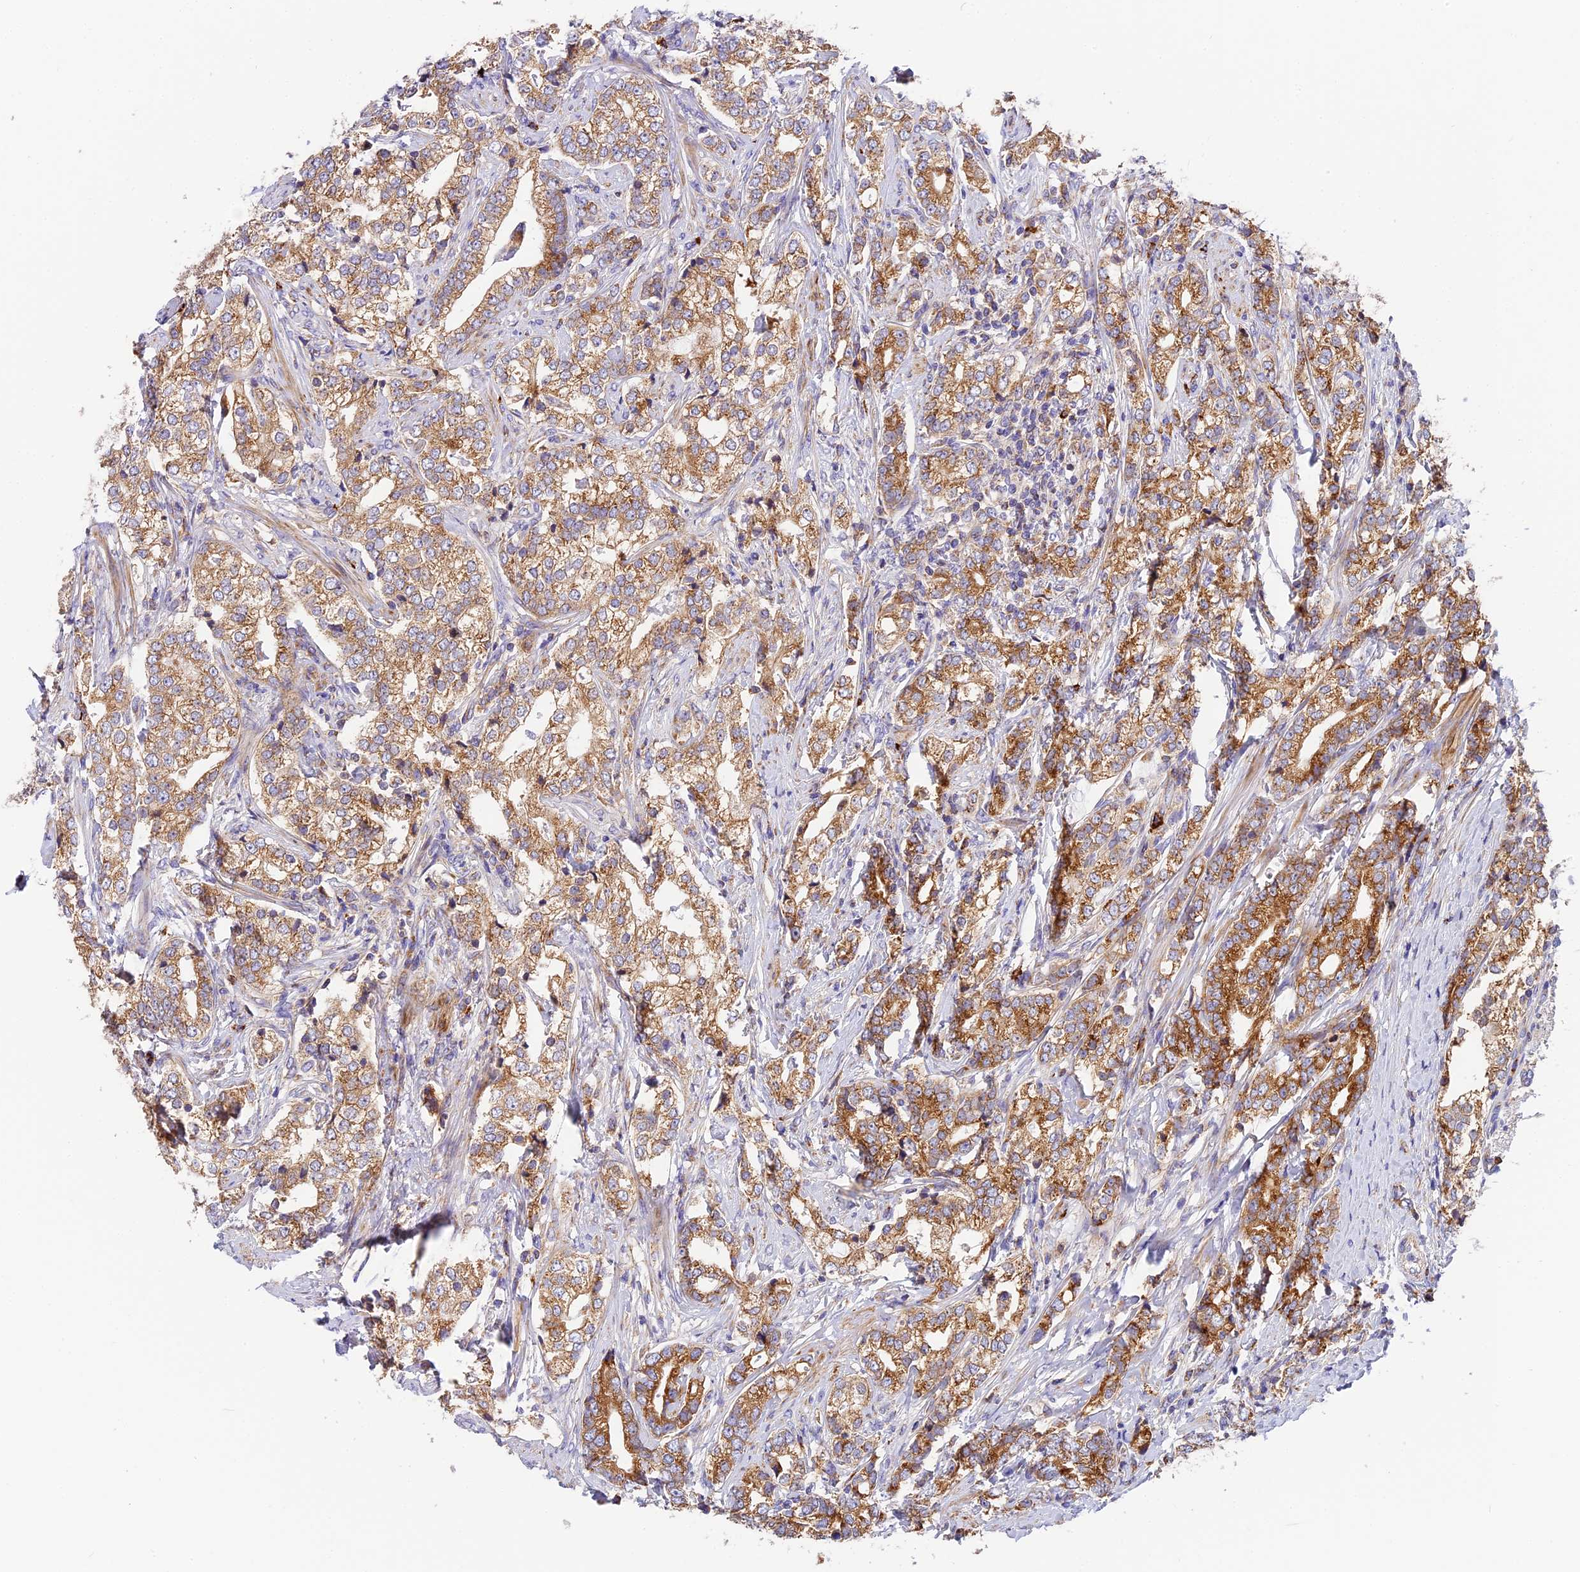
{"staining": {"intensity": "moderate", "quantity": ">75%", "location": "cytoplasmic/membranous"}, "tissue": "prostate cancer", "cell_type": "Tumor cells", "image_type": "cancer", "snomed": [{"axis": "morphology", "description": "Adenocarcinoma, High grade"}, {"axis": "topography", "description": "Prostate"}], "caption": "Moderate cytoplasmic/membranous protein positivity is identified in approximately >75% of tumor cells in prostate adenocarcinoma (high-grade).", "gene": "MRAS", "patient": {"sex": "male", "age": 69}}